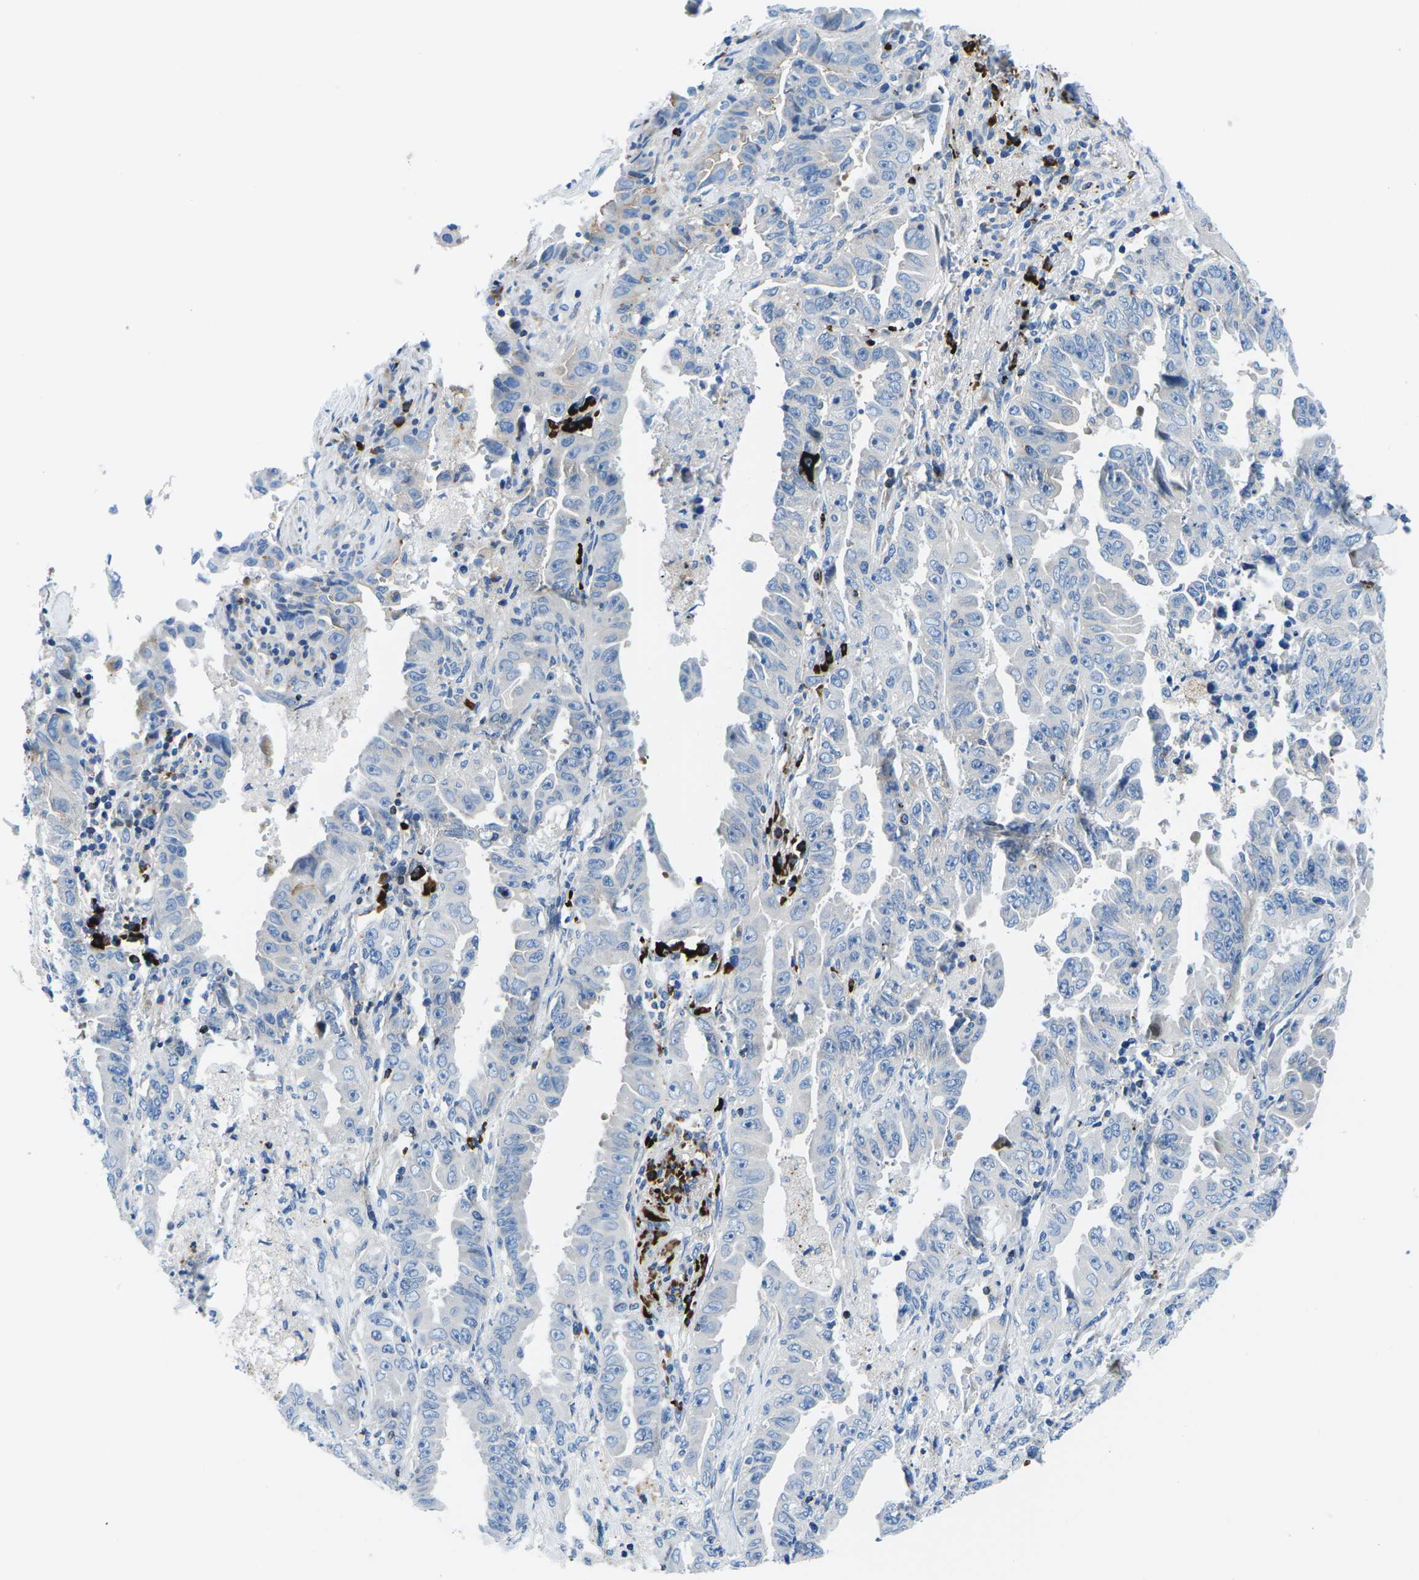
{"staining": {"intensity": "negative", "quantity": "none", "location": "none"}, "tissue": "lung cancer", "cell_type": "Tumor cells", "image_type": "cancer", "snomed": [{"axis": "morphology", "description": "Adenocarcinoma, NOS"}, {"axis": "topography", "description": "Lung"}], "caption": "Immunohistochemistry micrograph of human lung adenocarcinoma stained for a protein (brown), which demonstrates no positivity in tumor cells.", "gene": "MC4R", "patient": {"sex": "female", "age": 51}}